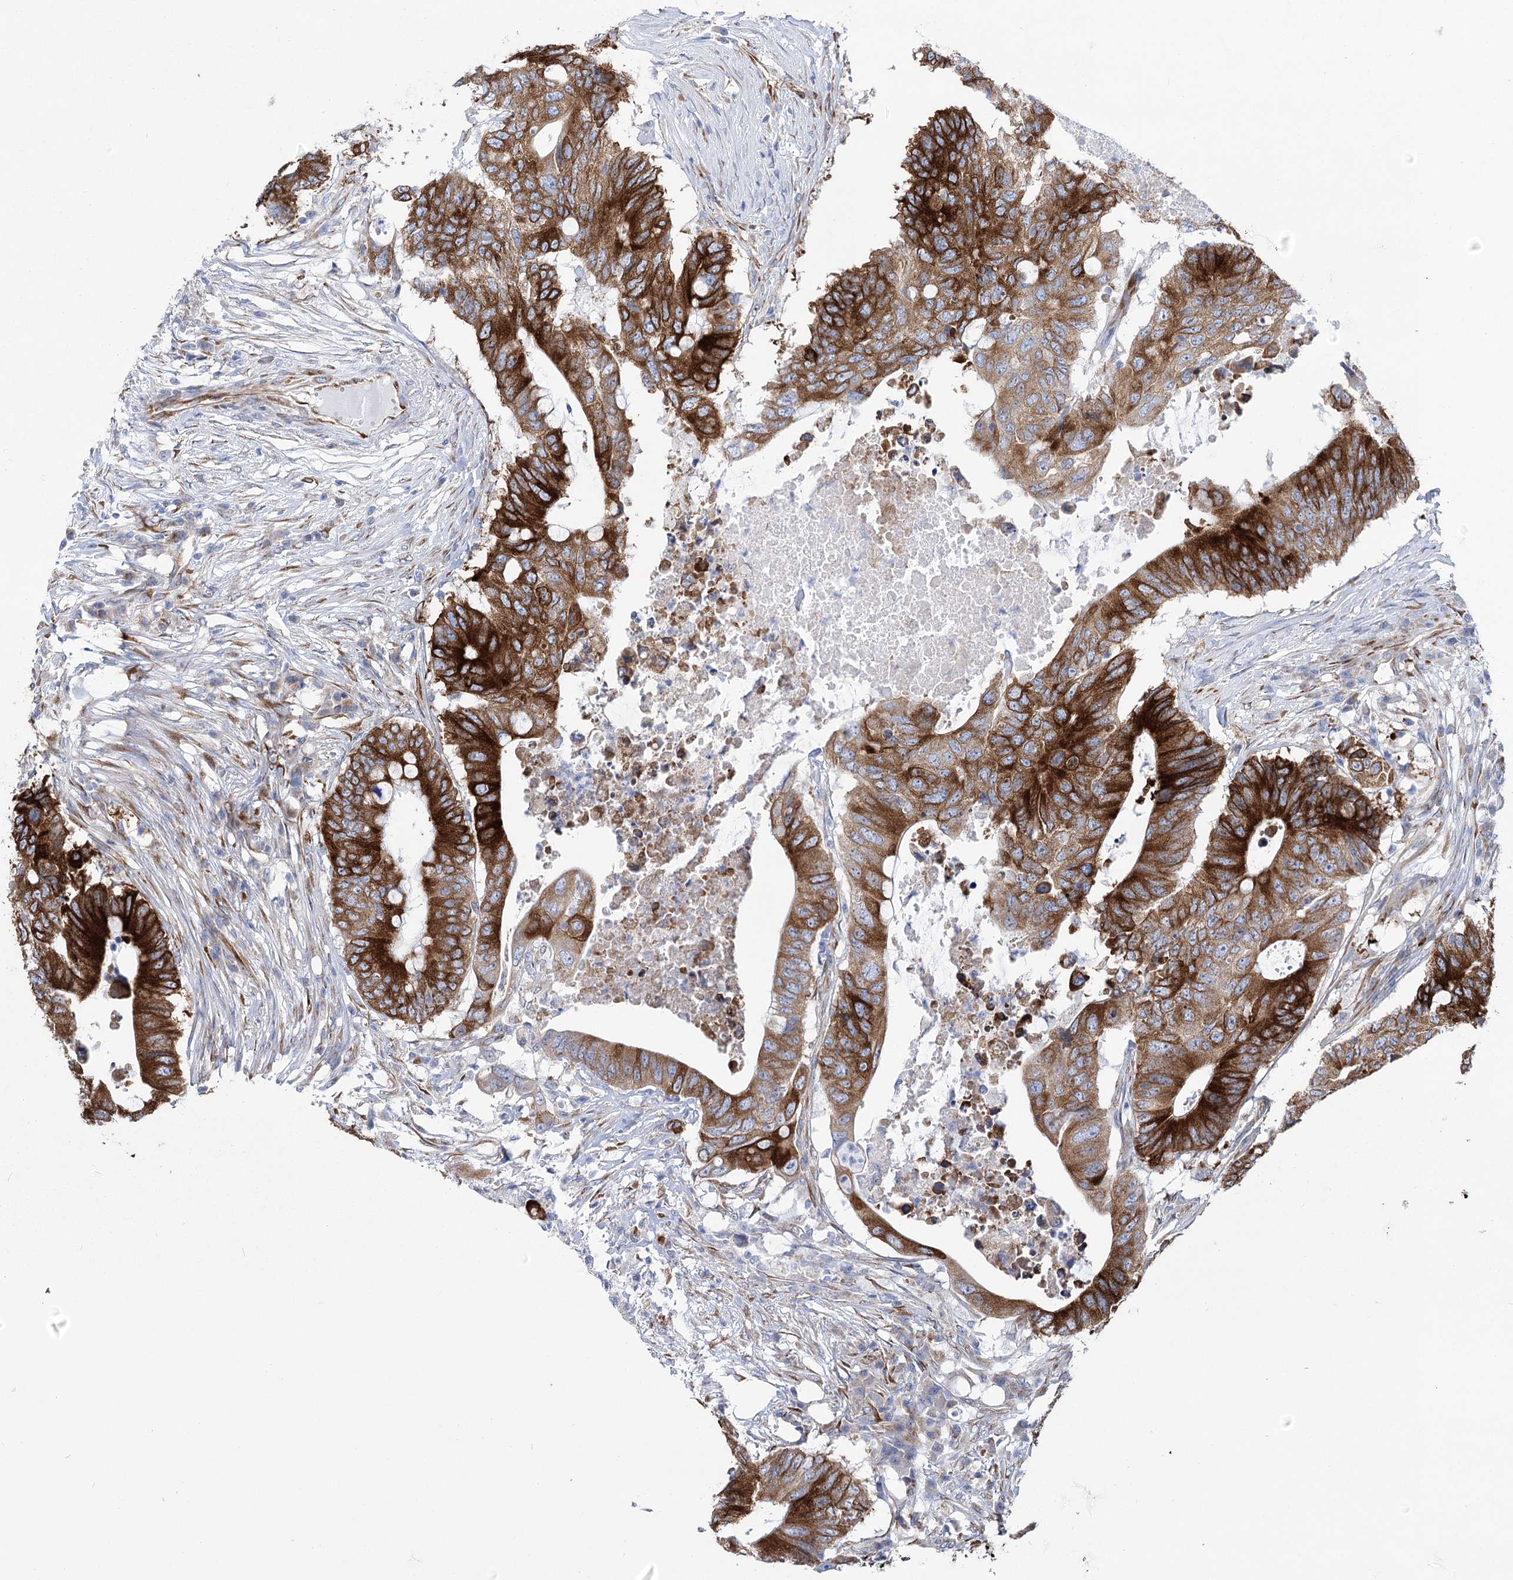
{"staining": {"intensity": "strong", "quantity": ">75%", "location": "cytoplasmic/membranous"}, "tissue": "colorectal cancer", "cell_type": "Tumor cells", "image_type": "cancer", "snomed": [{"axis": "morphology", "description": "Adenocarcinoma, NOS"}, {"axis": "topography", "description": "Colon"}], "caption": "Immunohistochemistry histopathology image of colorectal cancer (adenocarcinoma) stained for a protein (brown), which reveals high levels of strong cytoplasmic/membranous expression in approximately >75% of tumor cells.", "gene": "YTHDC2", "patient": {"sex": "male", "age": 71}}